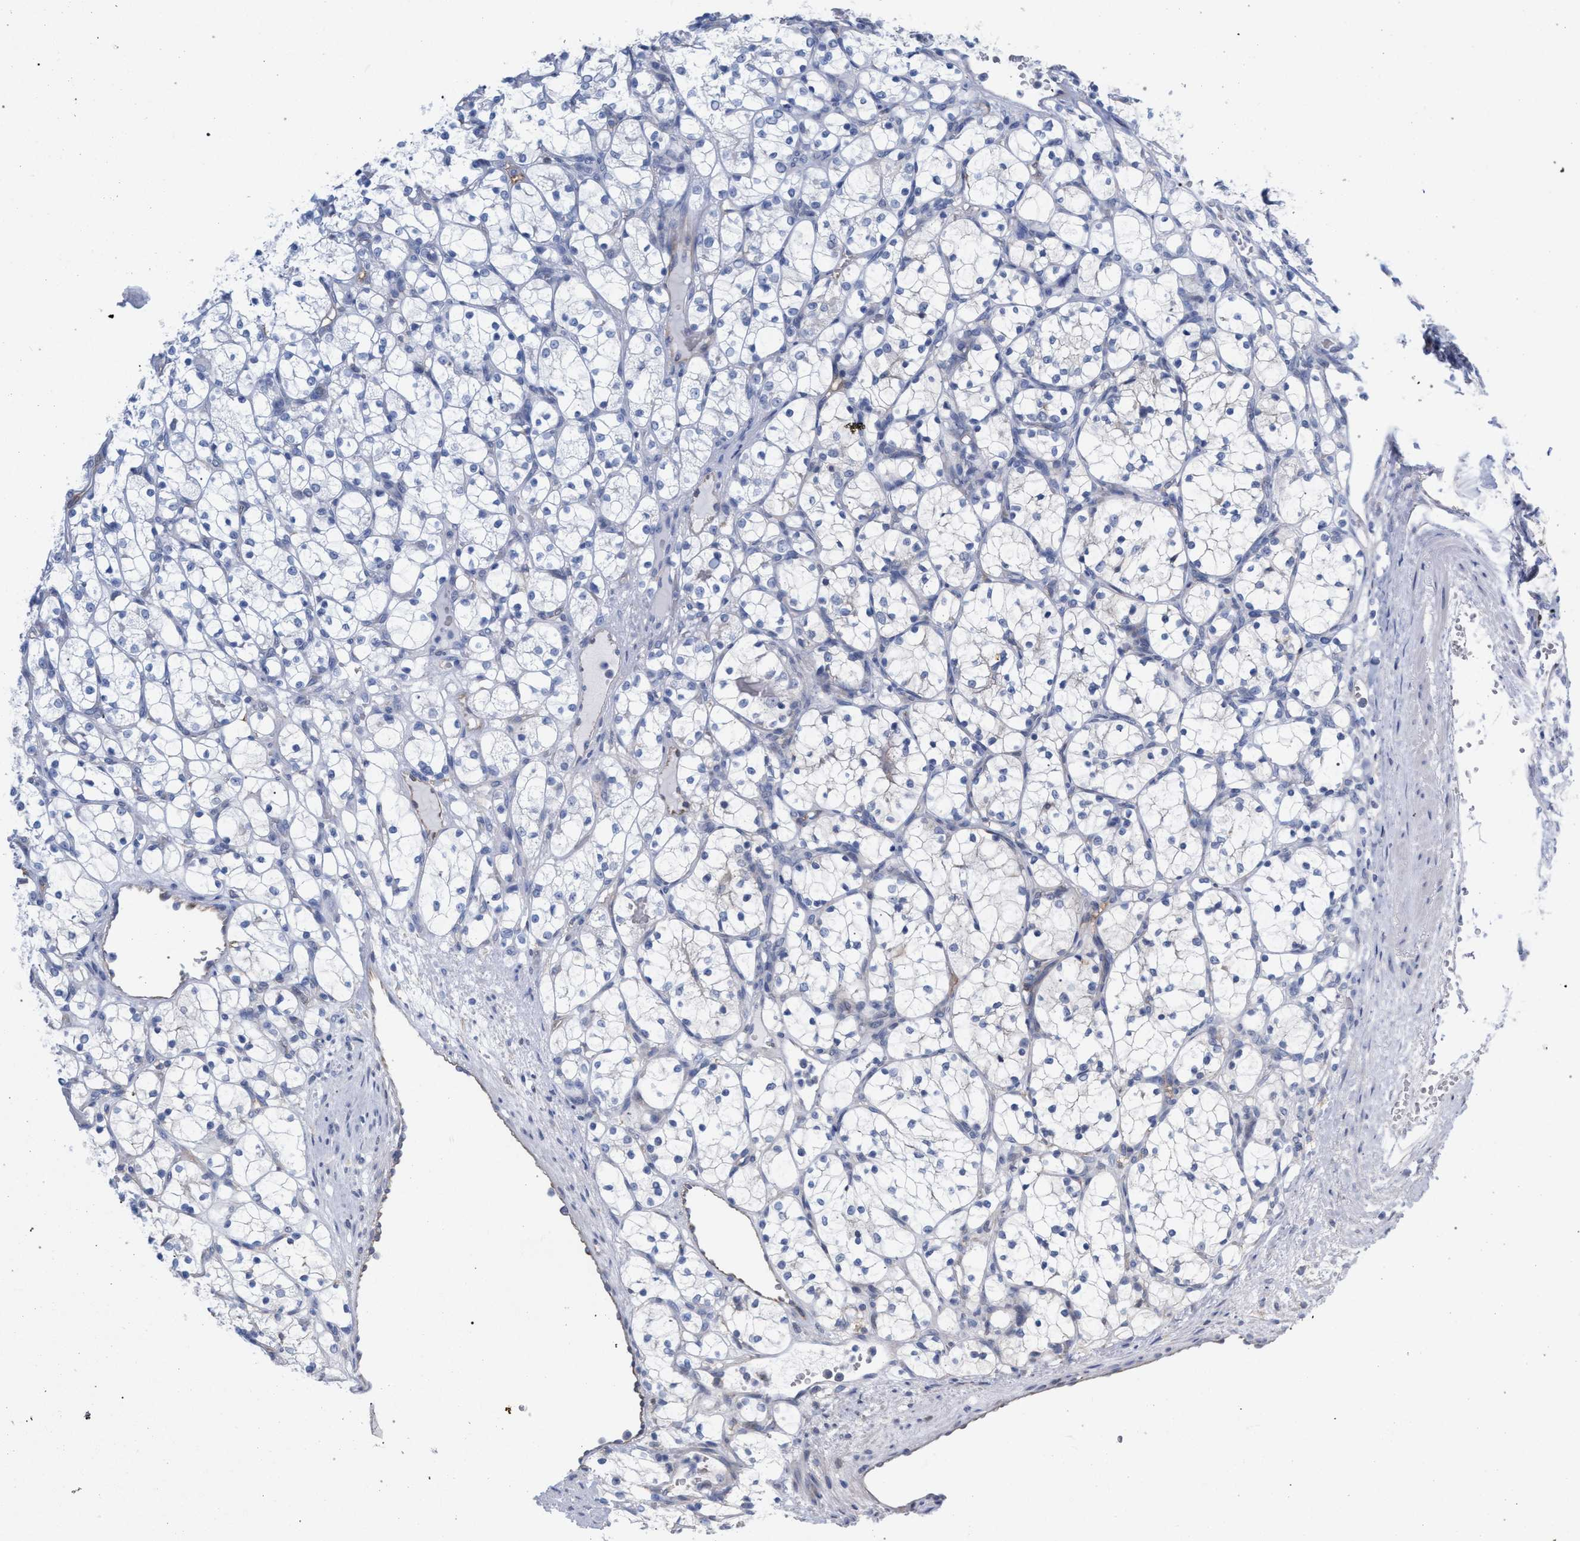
{"staining": {"intensity": "negative", "quantity": "none", "location": "none"}, "tissue": "renal cancer", "cell_type": "Tumor cells", "image_type": "cancer", "snomed": [{"axis": "morphology", "description": "Adenocarcinoma, NOS"}, {"axis": "topography", "description": "Kidney"}], "caption": "IHC of human renal cancer demonstrates no staining in tumor cells.", "gene": "FHOD3", "patient": {"sex": "female", "age": 69}}